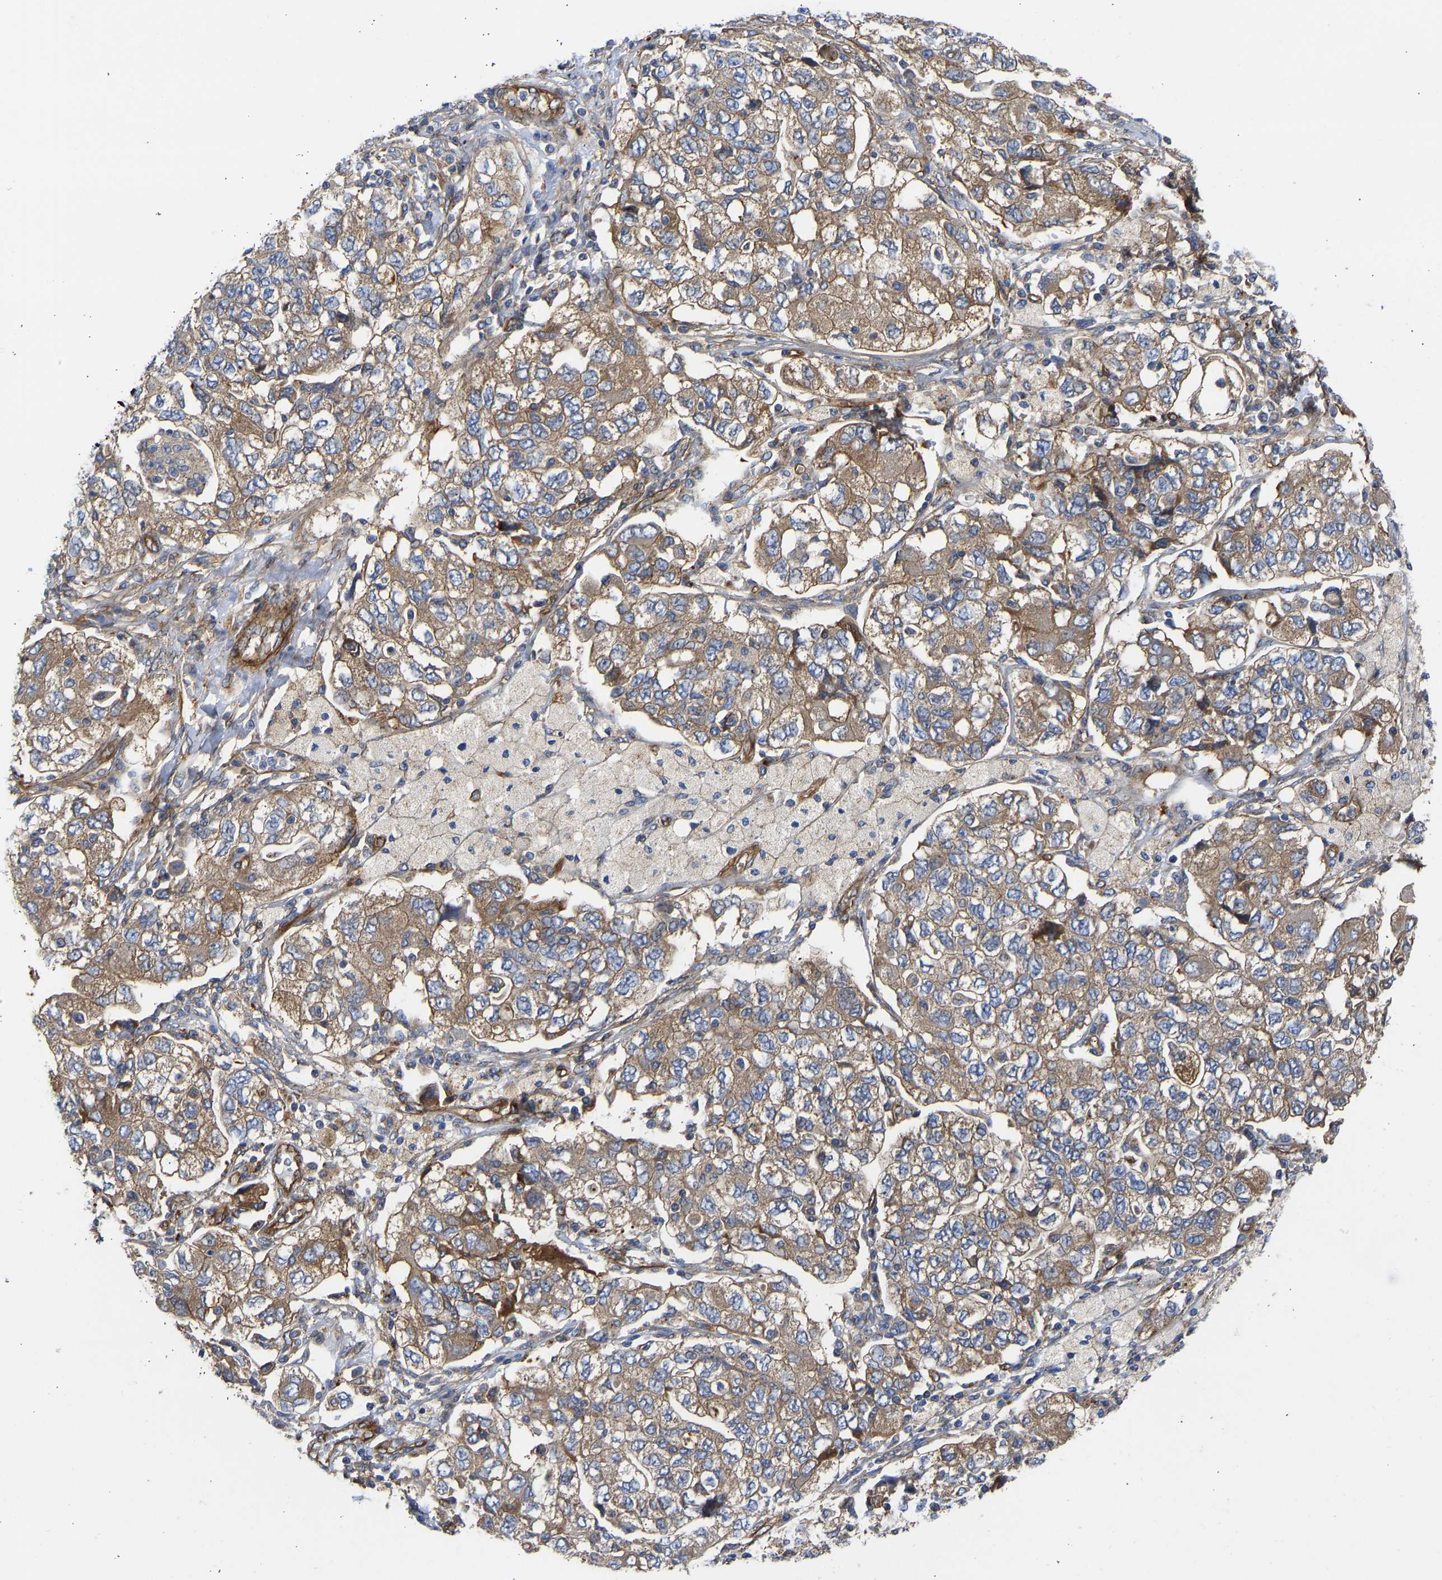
{"staining": {"intensity": "moderate", "quantity": ">75%", "location": "cytoplasmic/membranous"}, "tissue": "ovarian cancer", "cell_type": "Tumor cells", "image_type": "cancer", "snomed": [{"axis": "morphology", "description": "Carcinoma, NOS"}, {"axis": "morphology", "description": "Cystadenocarcinoma, serous, NOS"}, {"axis": "topography", "description": "Ovary"}], "caption": "A photomicrograph showing moderate cytoplasmic/membranous positivity in about >75% of tumor cells in ovarian cancer (carcinoma), as visualized by brown immunohistochemical staining.", "gene": "MYO1C", "patient": {"sex": "female", "age": 69}}